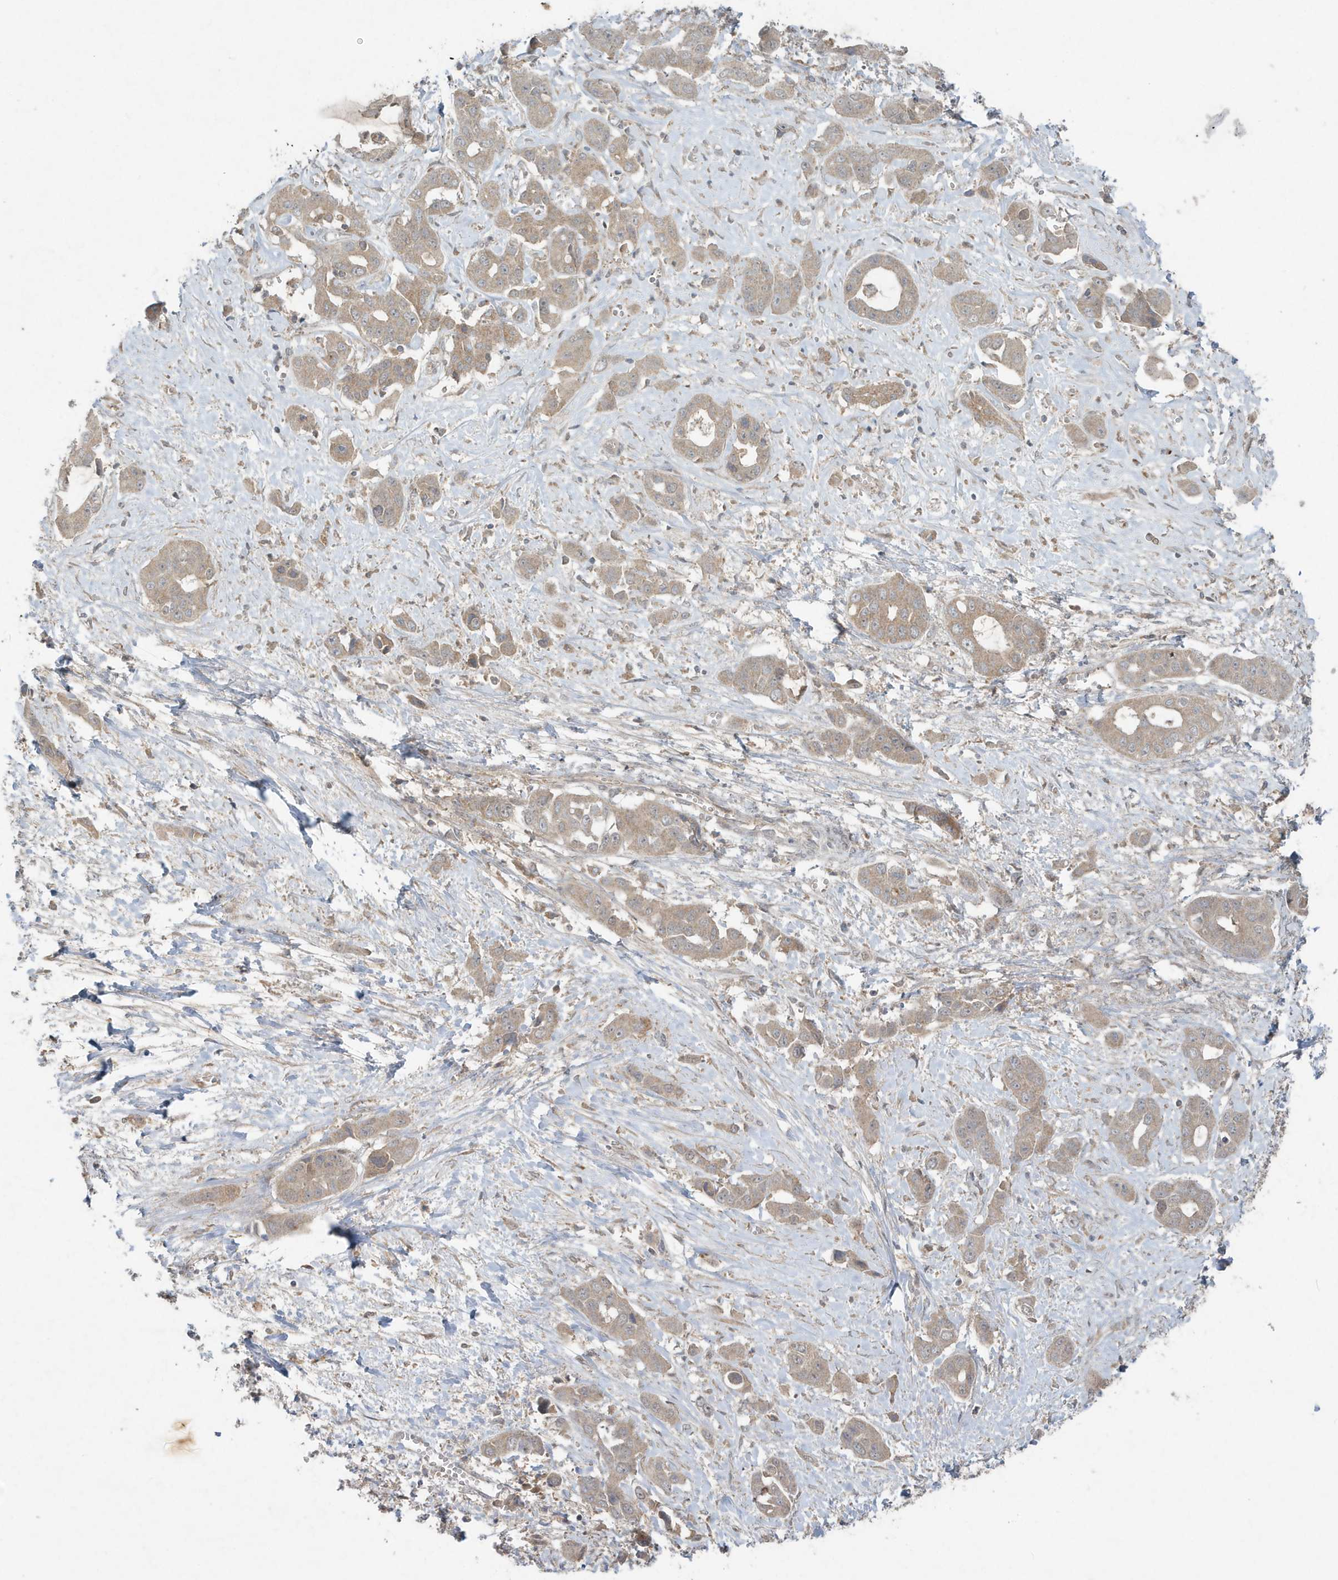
{"staining": {"intensity": "weak", "quantity": ">75%", "location": "cytoplasmic/membranous"}, "tissue": "liver cancer", "cell_type": "Tumor cells", "image_type": "cancer", "snomed": [{"axis": "morphology", "description": "Cholangiocarcinoma"}, {"axis": "topography", "description": "Liver"}], "caption": "Immunohistochemical staining of liver cholangiocarcinoma shows weak cytoplasmic/membranous protein positivity in about >75% of tumor cells.", "gene": "C1RL", "patient": {"sex": "female", "age": 52}}